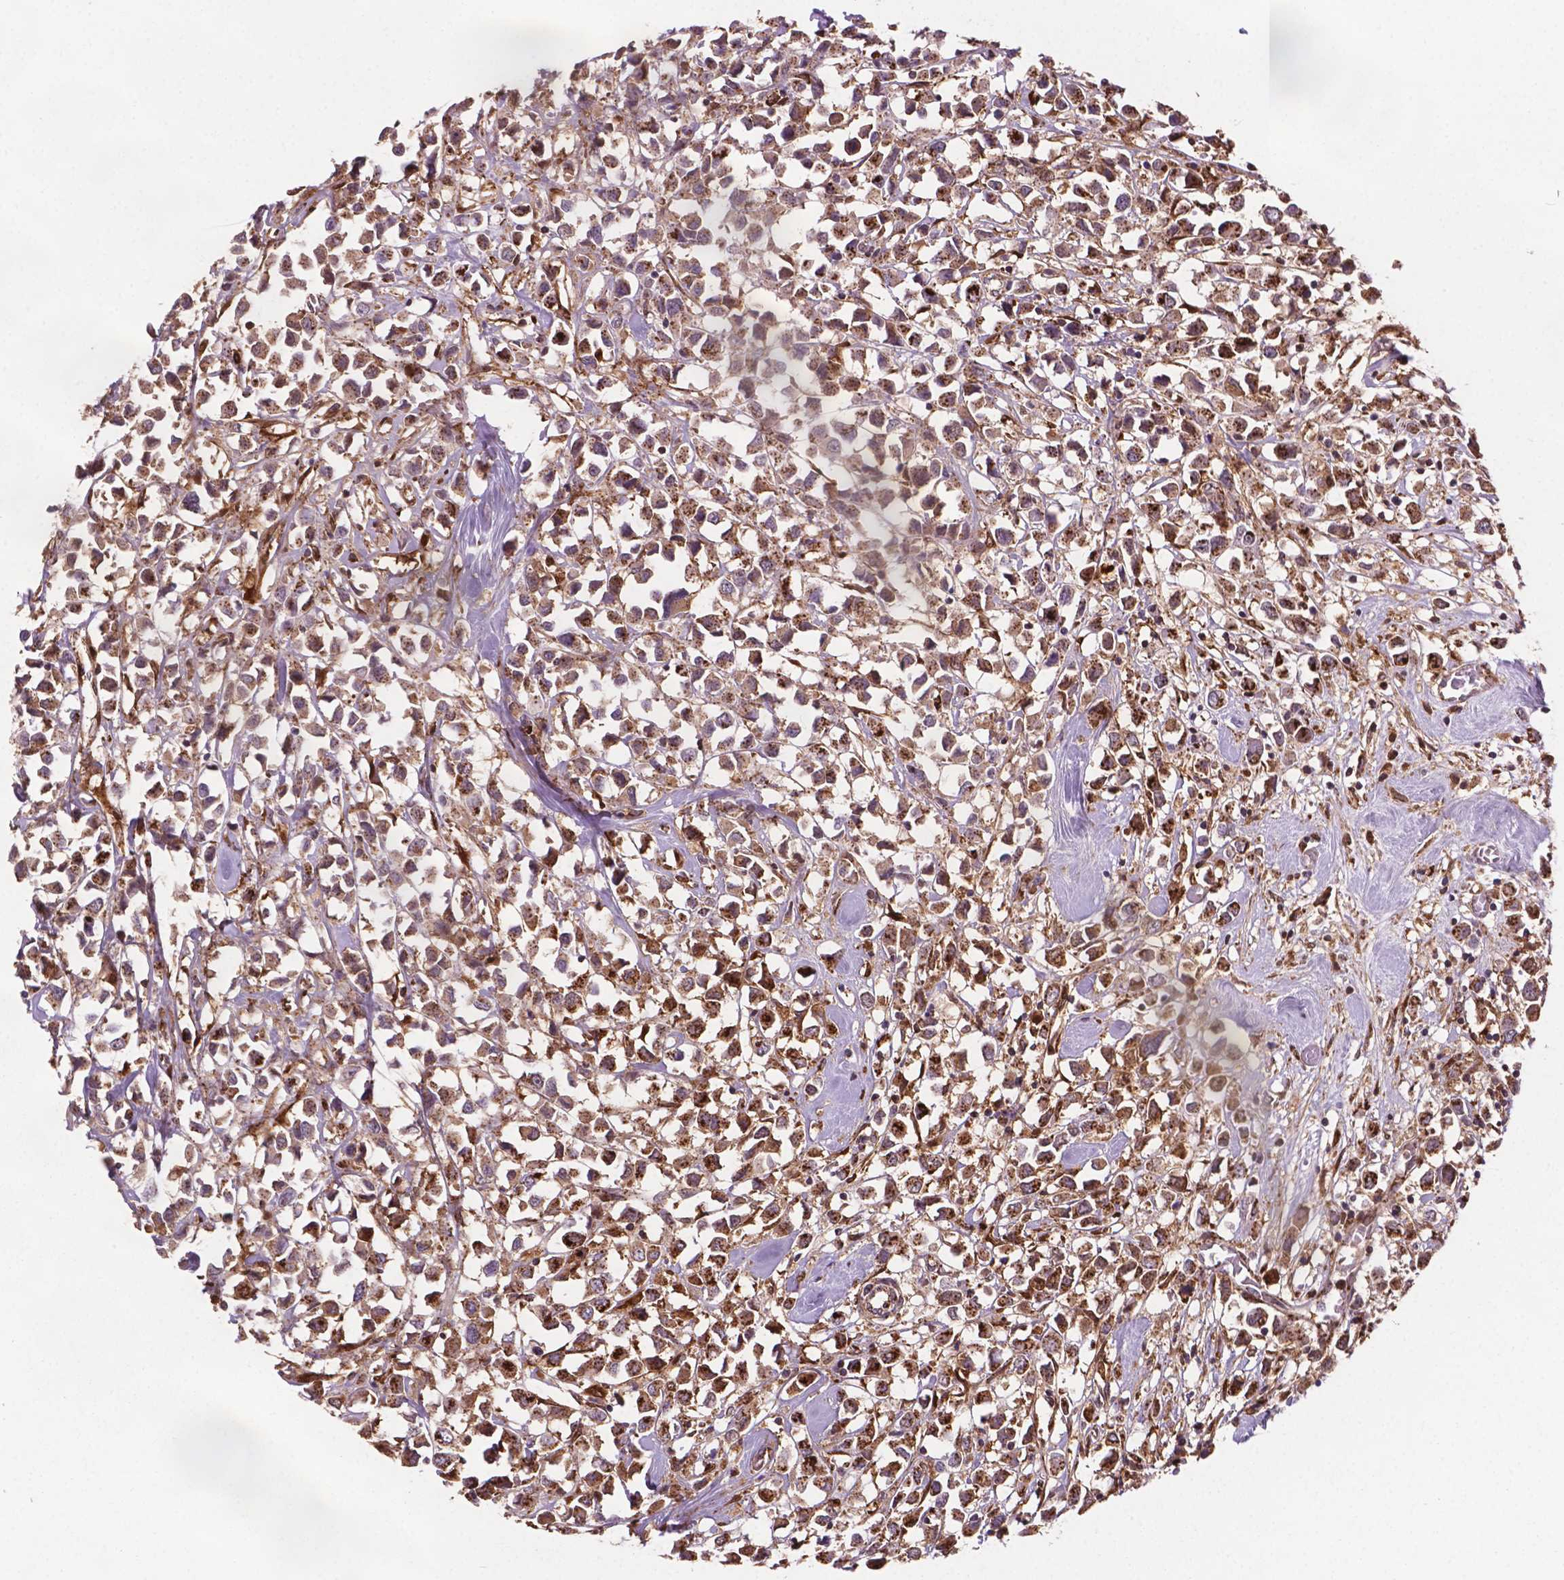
{"staining": {"intensity": "moderate", "quantity": ">75%", "location": "cytoplasmic/membranous"}, "tissue": "breast cancer", "cell_type": "Tumor cells", "image_type": "cancer", "snomed": [{"axis": "morphology", "description": "Duct carcinoma"}, {"axis": "topography", "description": "Breast"}], "caption": "Immunohistochemical staining of human breast invasive ductal carcinoma exhibits moderate cytoplasmic/membranous protein positivity in approximately >75% of tumor cells. (Stains: DAB in brown, nuclei in blue, Microscopy: brightfield microscopy at high magnification).", "gene": "PLIN3", "patient": {"sex": "female", "age": 61}}